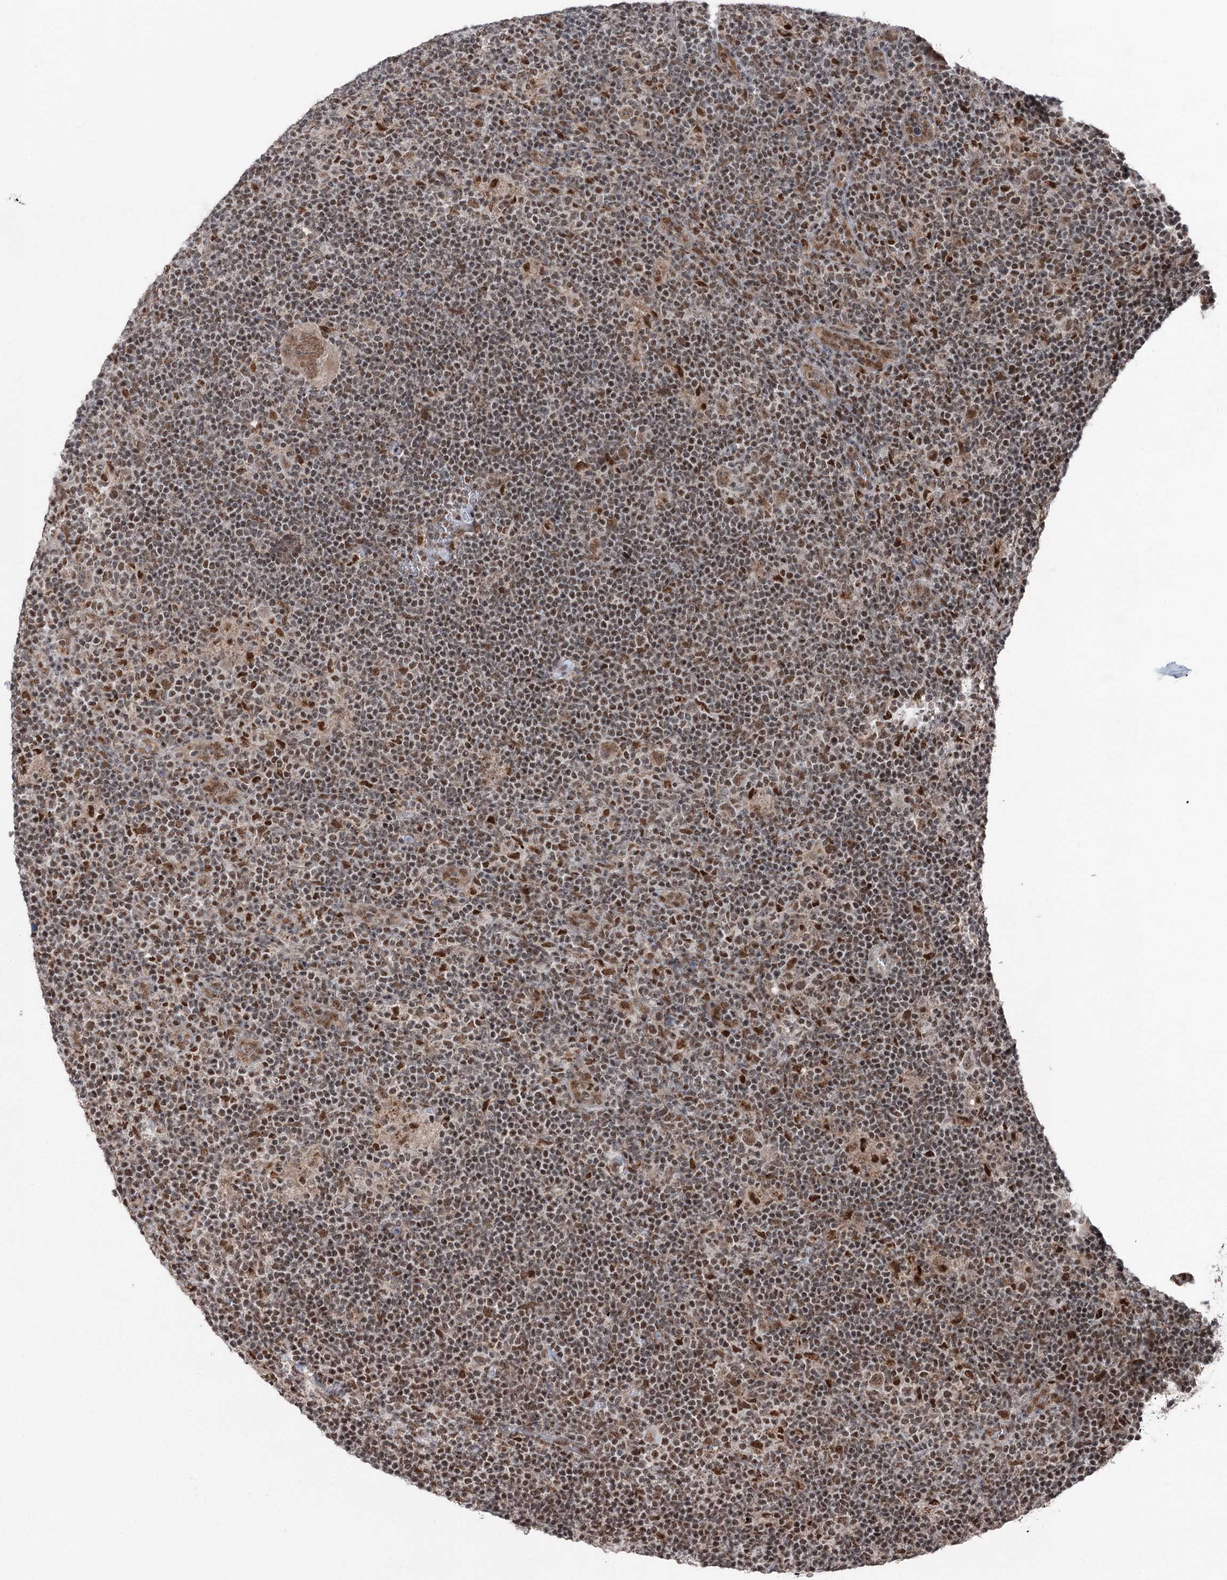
{"staining": {"intensity": "moderate", "quantity": ">75%", "location": "nuclear"}, "tissue": "lymphoma", "cell_type": "Tumor cells", "image_type": "cancer", "snomed": [{"axis": "morphology", "description": "Hodgkin's disease, NOS"}, {"axis": "topography", "description": "Lymph node"}], "caption": "High-magnification brightfield microscopy of lymphoma stained with DAB (3,3'-diaminobenzidine) (brown) and counterstained with hematoxylin (blue). tumor cells exhibit moderate nuclear expression is present in about>75% of cells.", "gene": "ZCCHC8", "patient": {"sex": "female", "age": 57}}